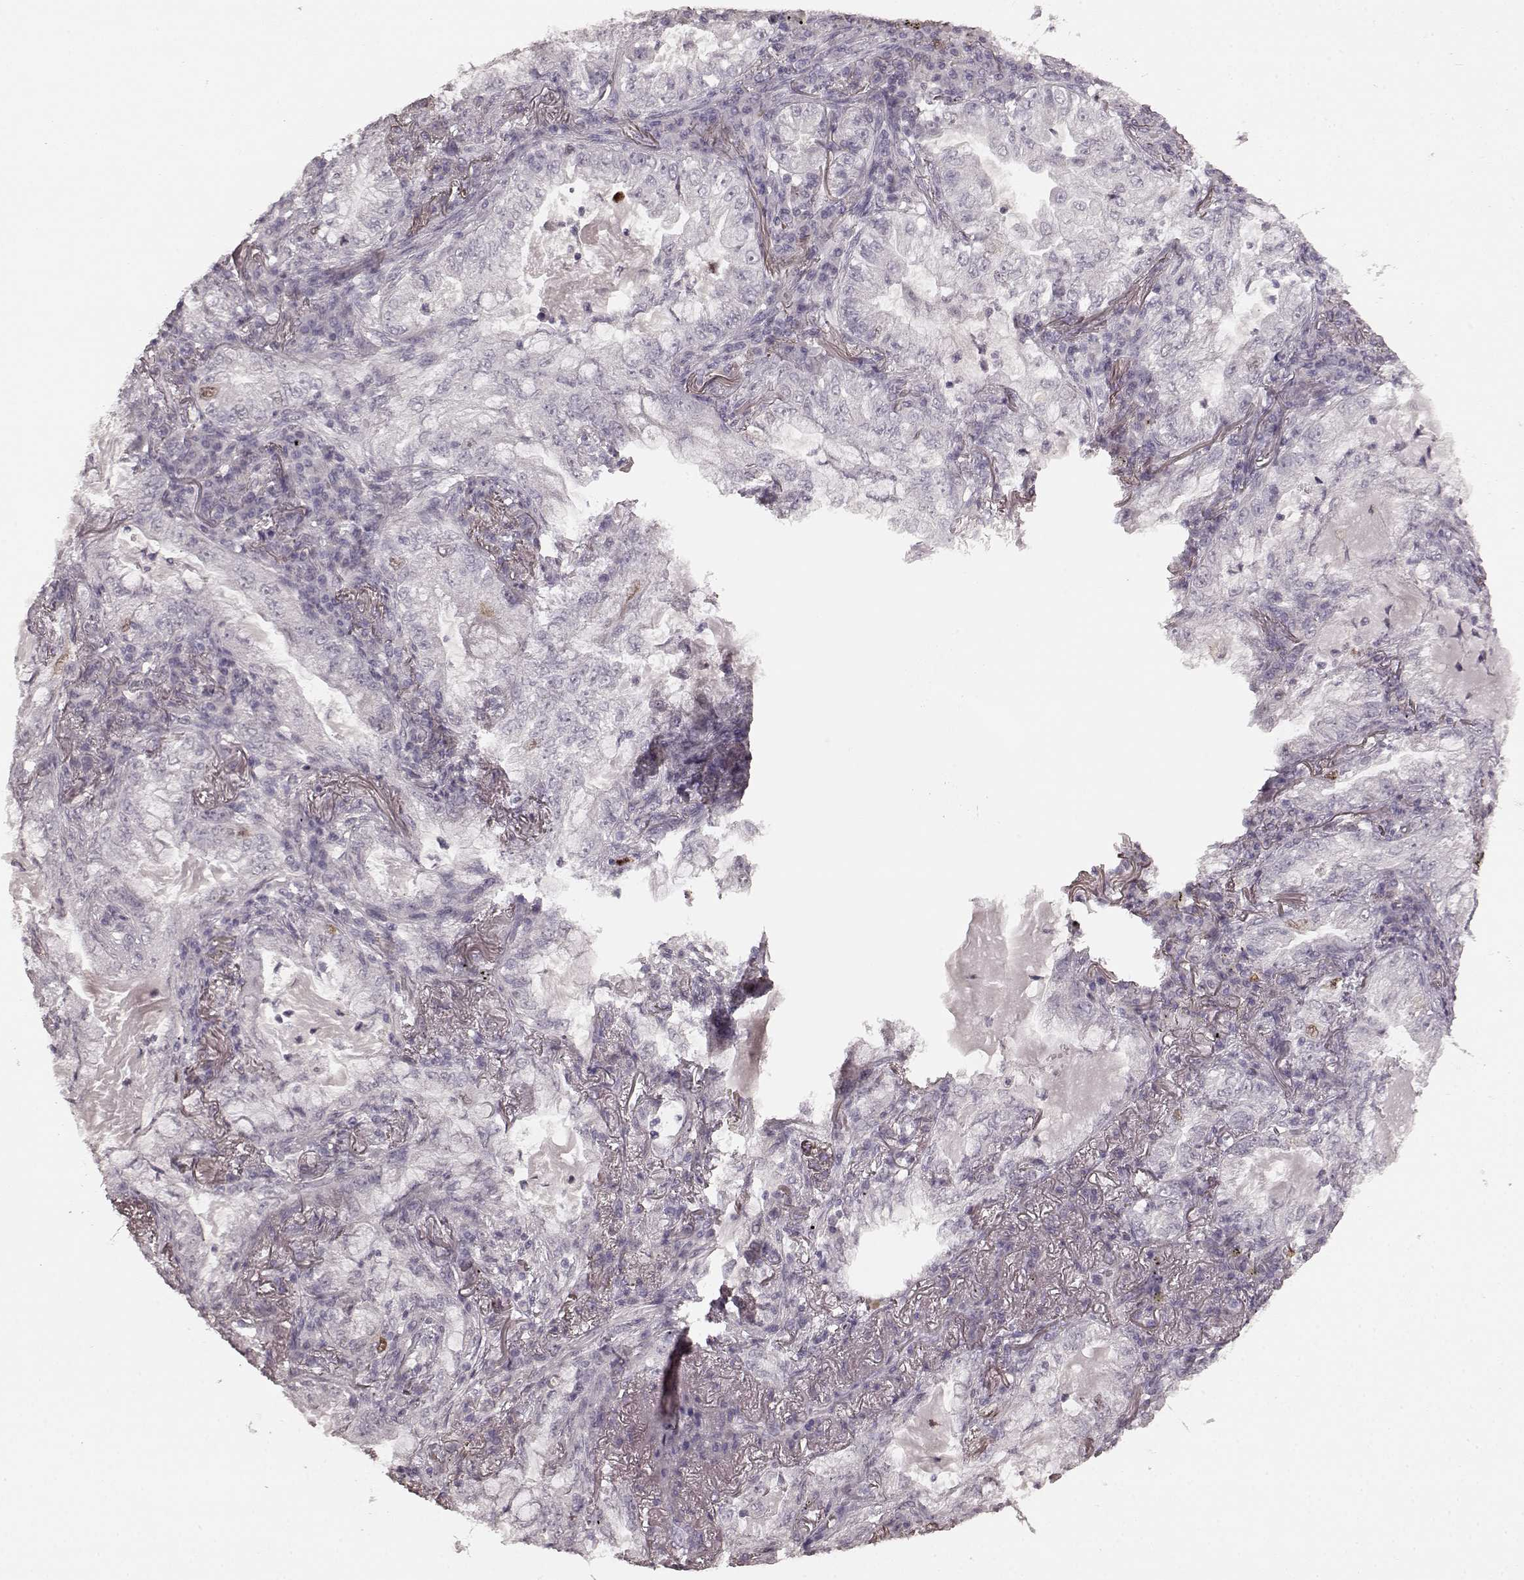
{"staining": {"intensity": "negative", "quantity": "none", "location": "none"}, "tissue": "lung cancer", "cell_type": "Tumor cells", "image_type": "cancer", "snomed": [{"axis": "morphology", "description": "Adenocarcinoma, NOS"}, {"axis": "topography", "description": "Lung"}], "caption": "Tumor cells are negative for protein expression in human lung adenocarcinoma.", "gene": "CCNA2", "patient": {"sex": "female", "age": 73}}